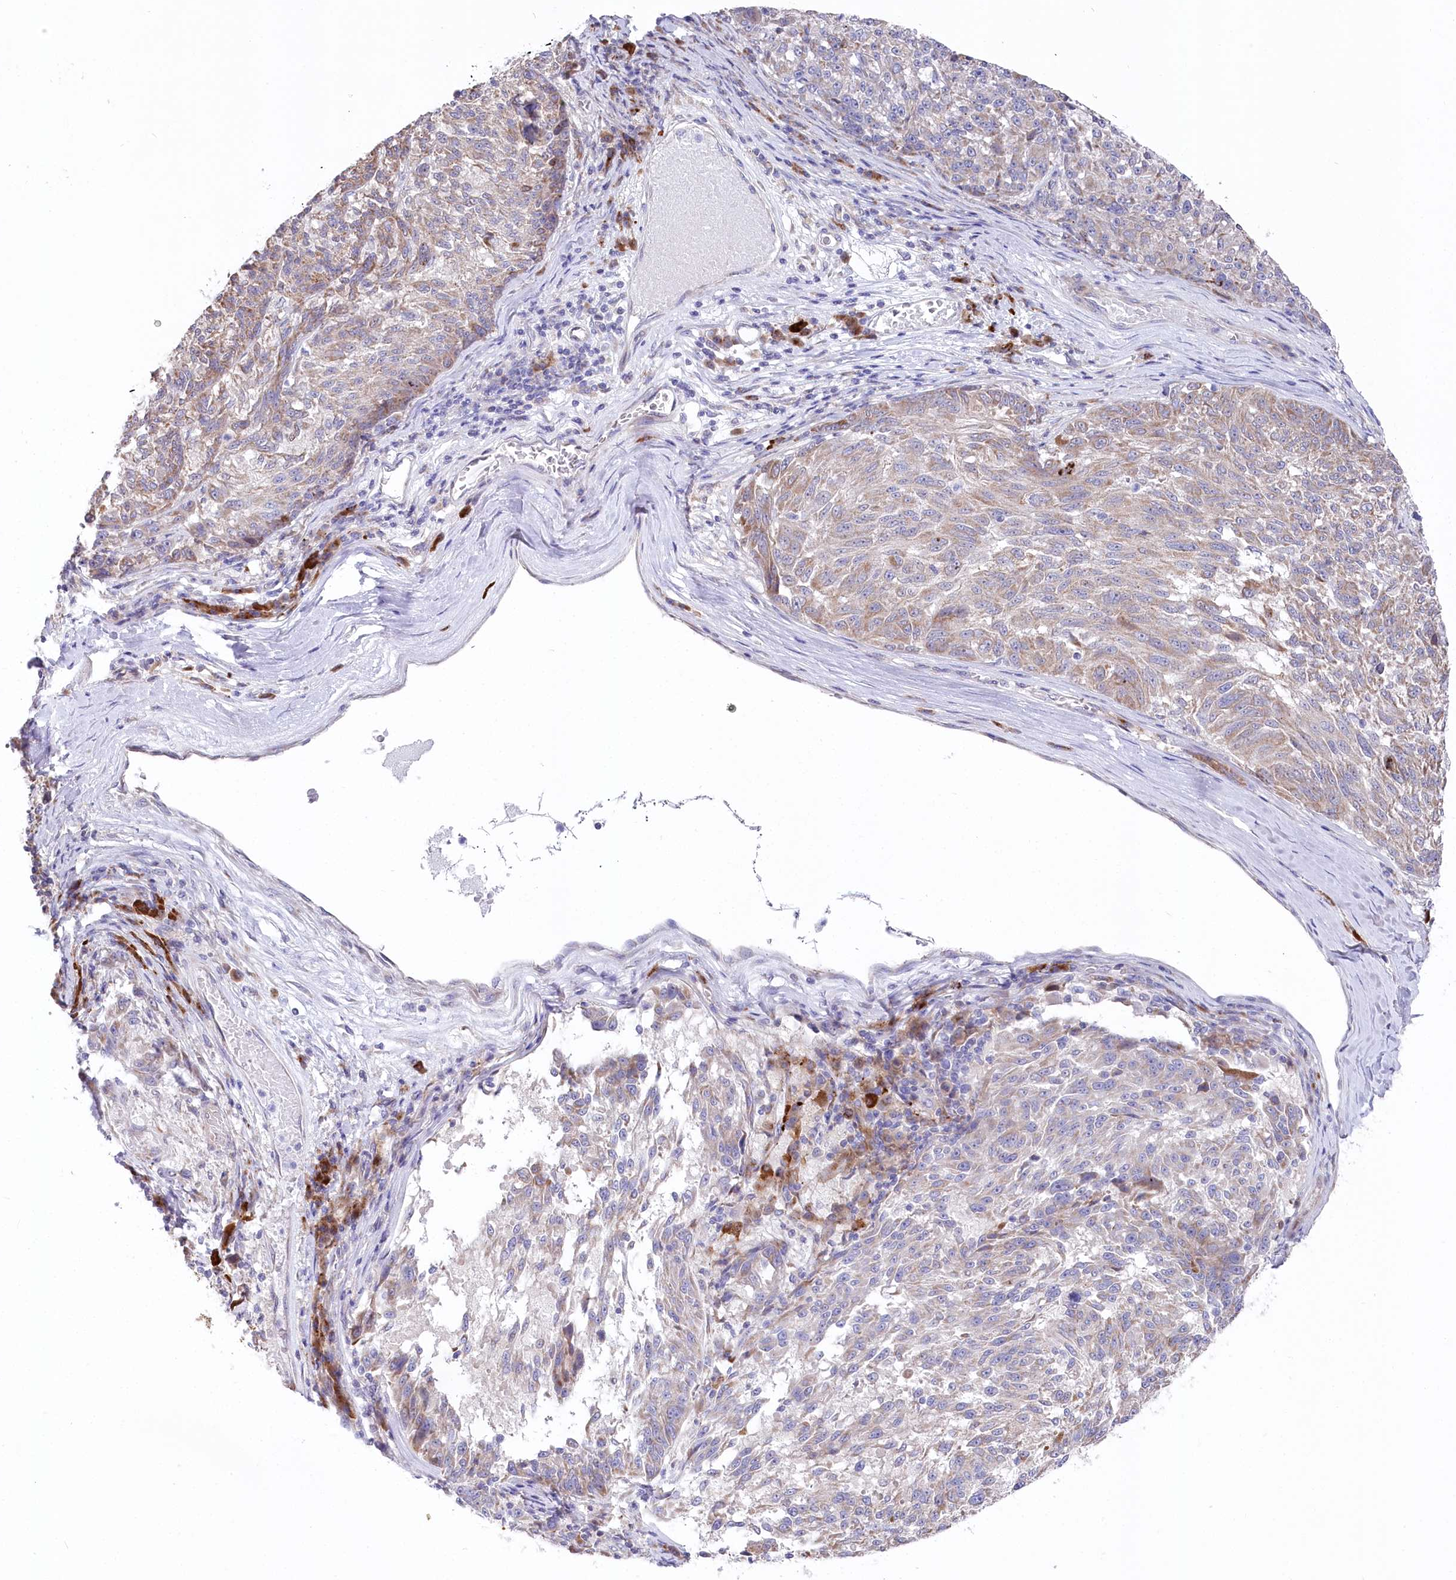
{"staining": {"intensity": "weak", "quantity": ">75%", "location": "cytoplasmic/membranous"}, "tissue": "melanoma", "cell_type": "Tumor cells", "image_type": "cancer", "snomed": [{"axis": "morphology", "description": "Malignant melanoma, NOS"}, {"axis": "topography", "description": "Skin"}], "caption": "Malignant melanoma was stained to show a protein in brown. There is low levels of weak cytoplasmic/membranous positivity in approximately >75% of tumor cells.", "gene": "POGLUT1", "patient": {"sex": "male", "age": 53}}